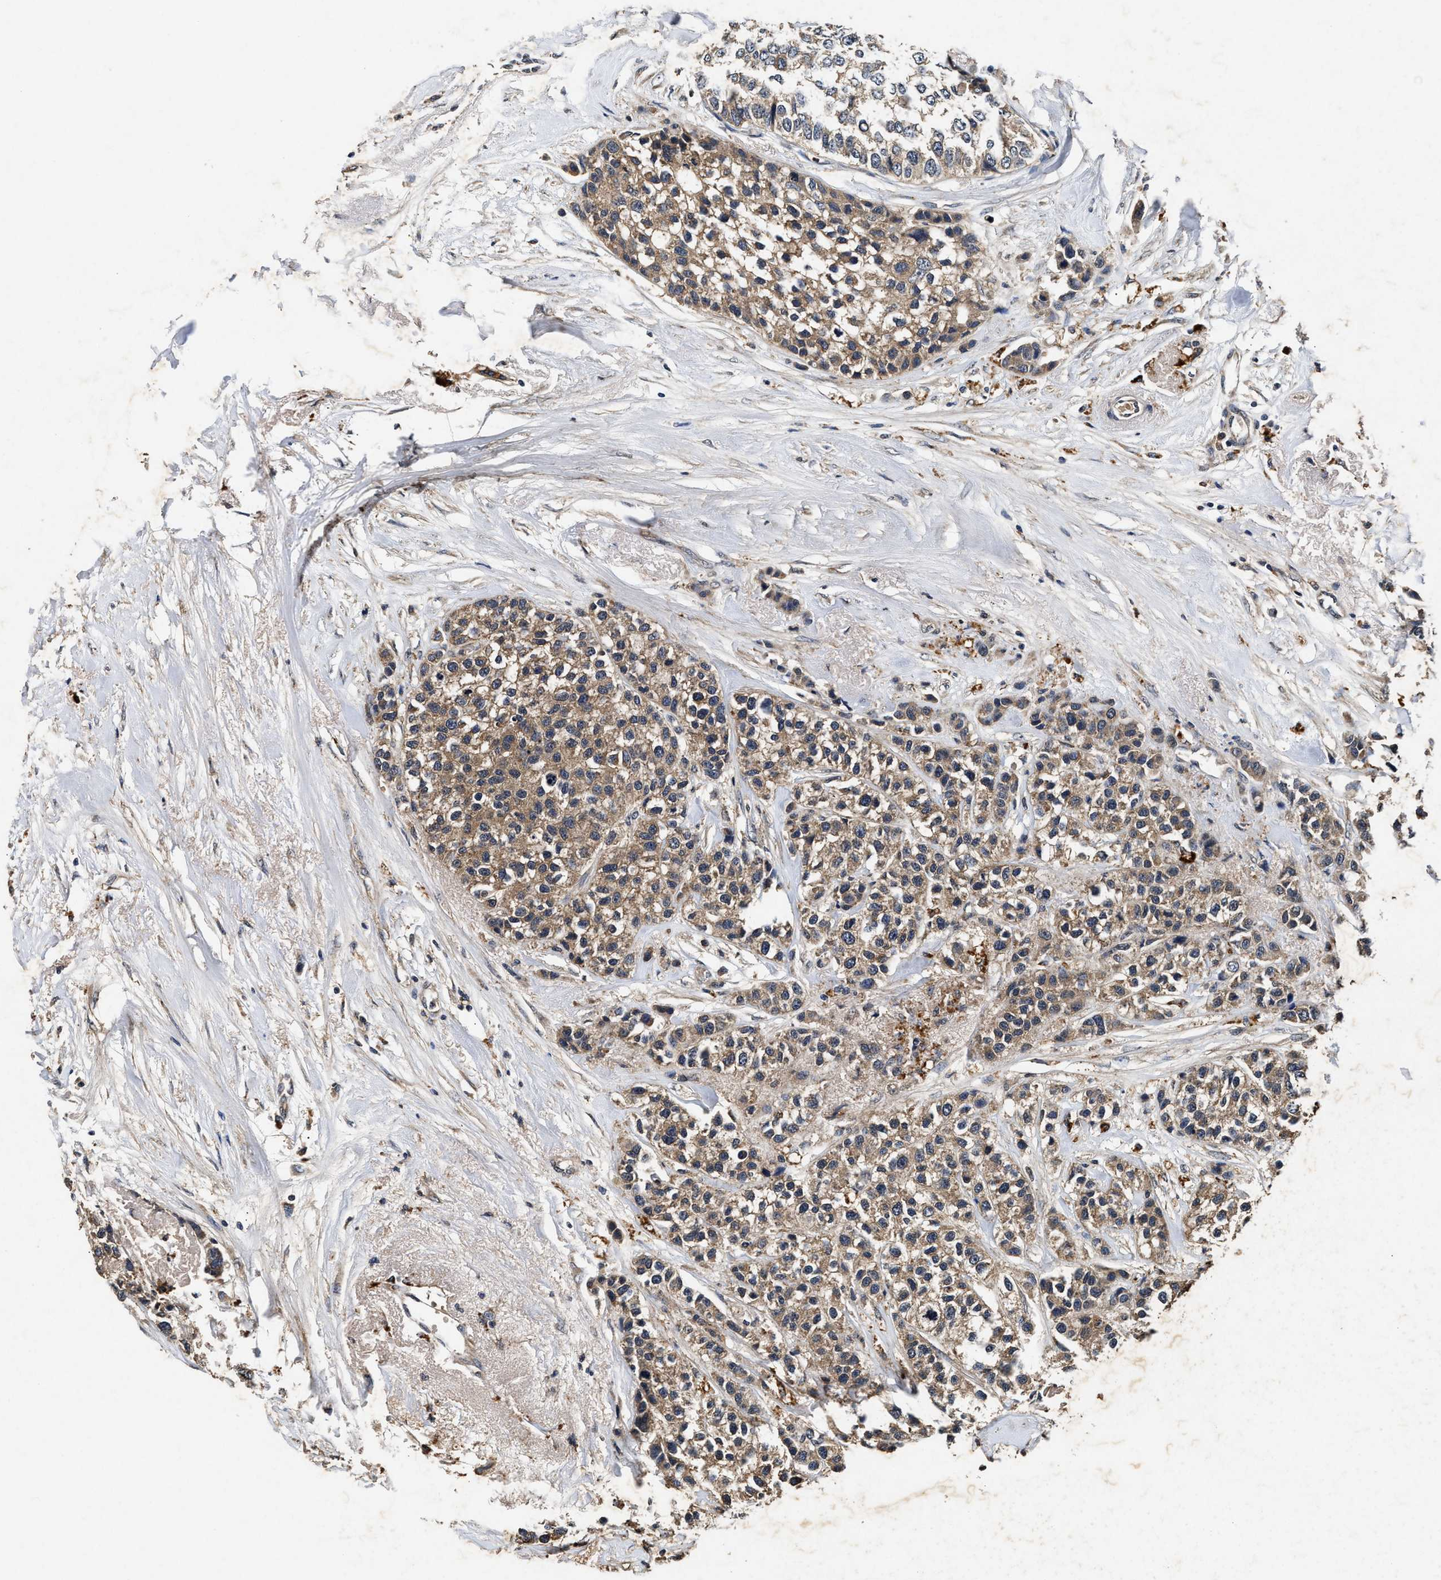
{"staining": {"intensity": "moderate", "quantity": ">75%", "location": "cytoplasmic/membranous"}, "tissue": "breast cancer", "cell_type": "Tumor cells", "image_type": "cancer", "snomed": [{"axis": "morphology", "description": "Duct carcinoma"}, {"axis": "topography", "description": "Breast"}], "caption": "Breast cancer (intraductal carcinoma) stained for a protein displays moderate cytoplasmic/membranous positivity in tumor cells.", "gene": "PDAP1", "patient": {"sex": "female", "age": 51}}